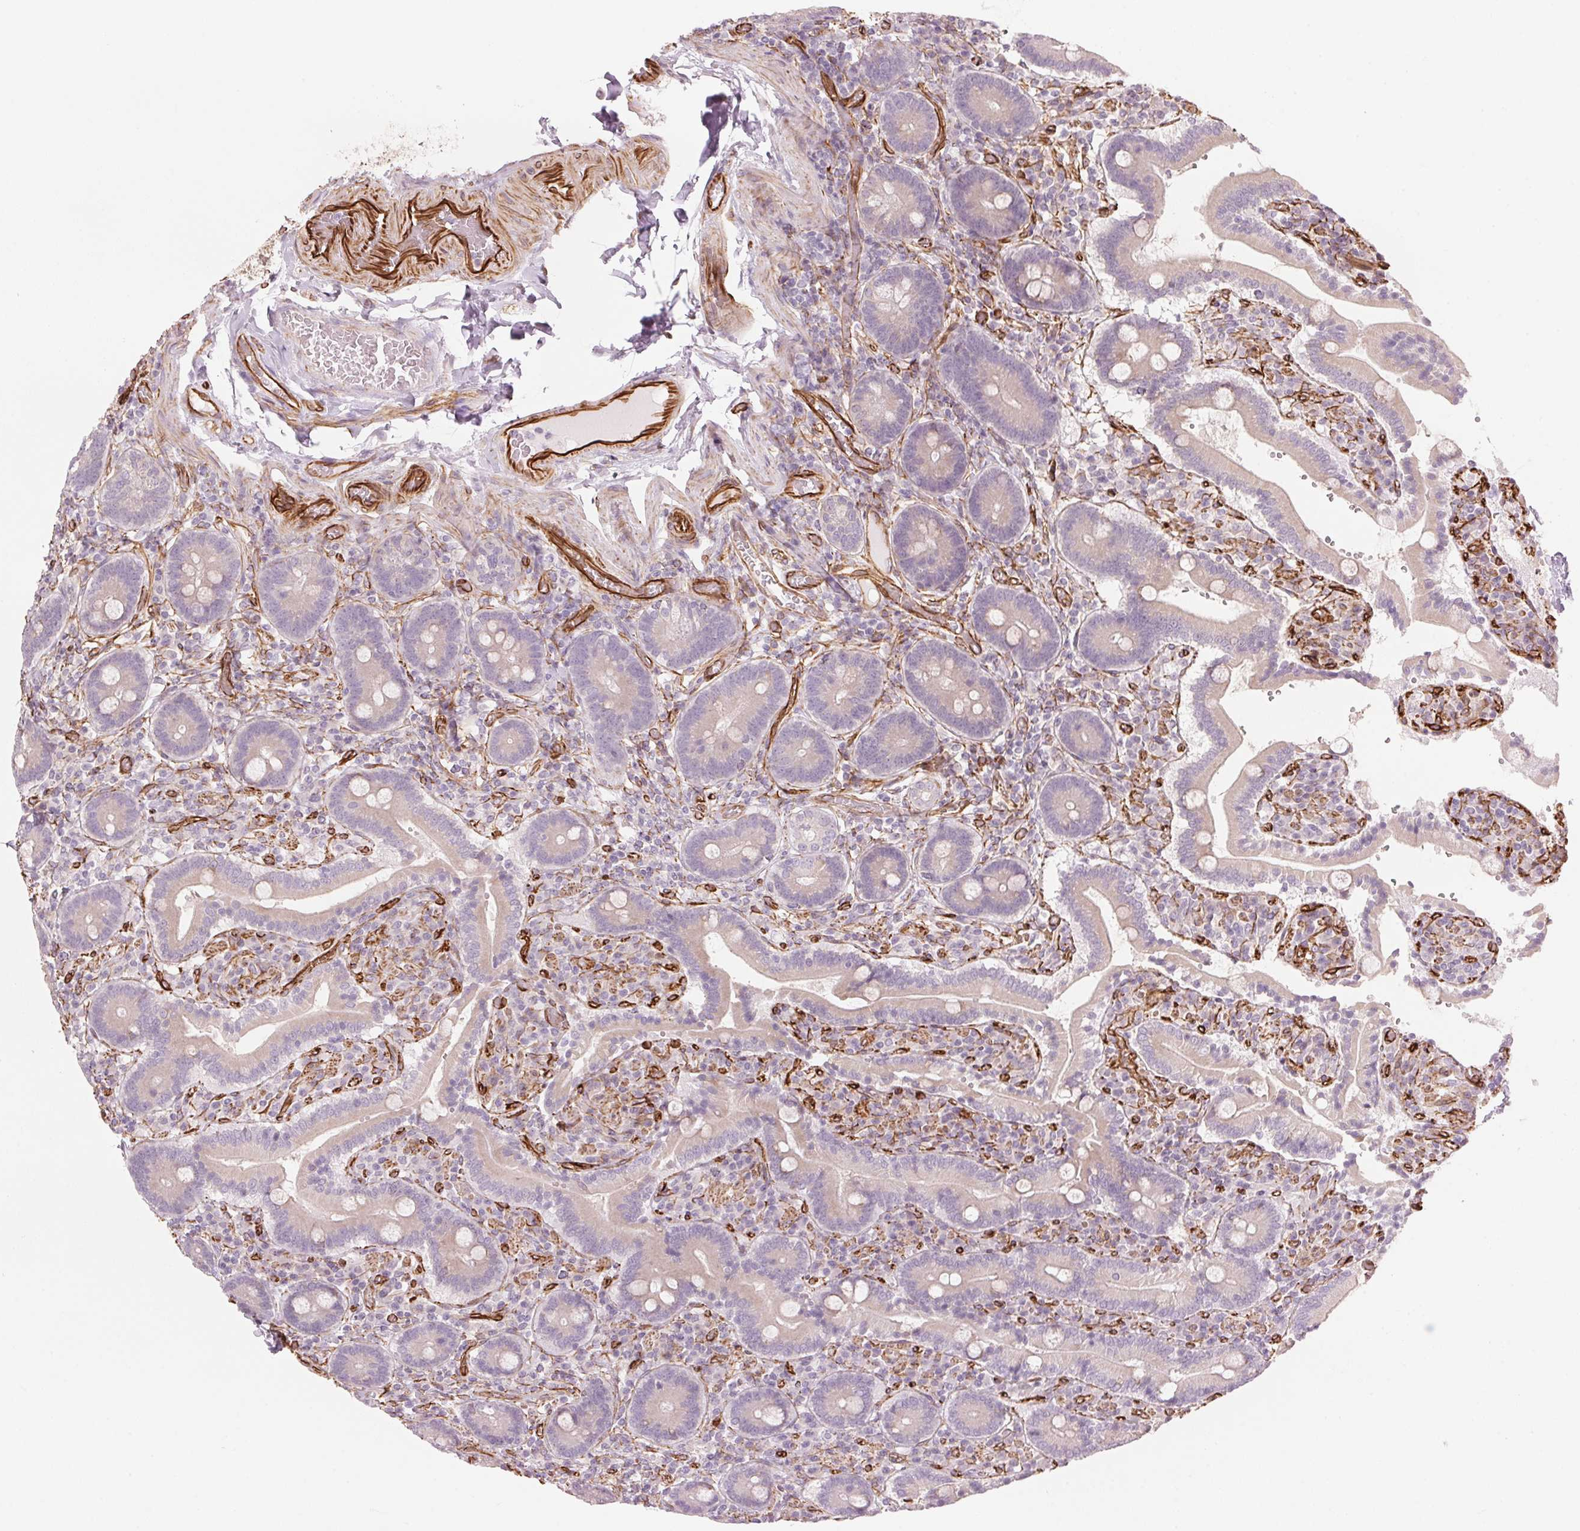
{"staining": {"intensity": "weak", "quantity": "25%-75%", "location": "cytoplasmic/membranous"}, "tissue": "duodenum", "cell_type": "Glandular cells", "image_type": "normal", "snomed": [{"axis": "morphology", "description": "Normal tissue, NOS"}, {"axis": "topography", "description": "Duodenum"}], "caption": "Immunohistochemical staining of unremarkable duodenum shows weak cytoplasmic/membranous protein staining in approximately 25%-75% of glandular cells.", "gene": "CLPS", "patient": {"sex": "female", "age": 62}}